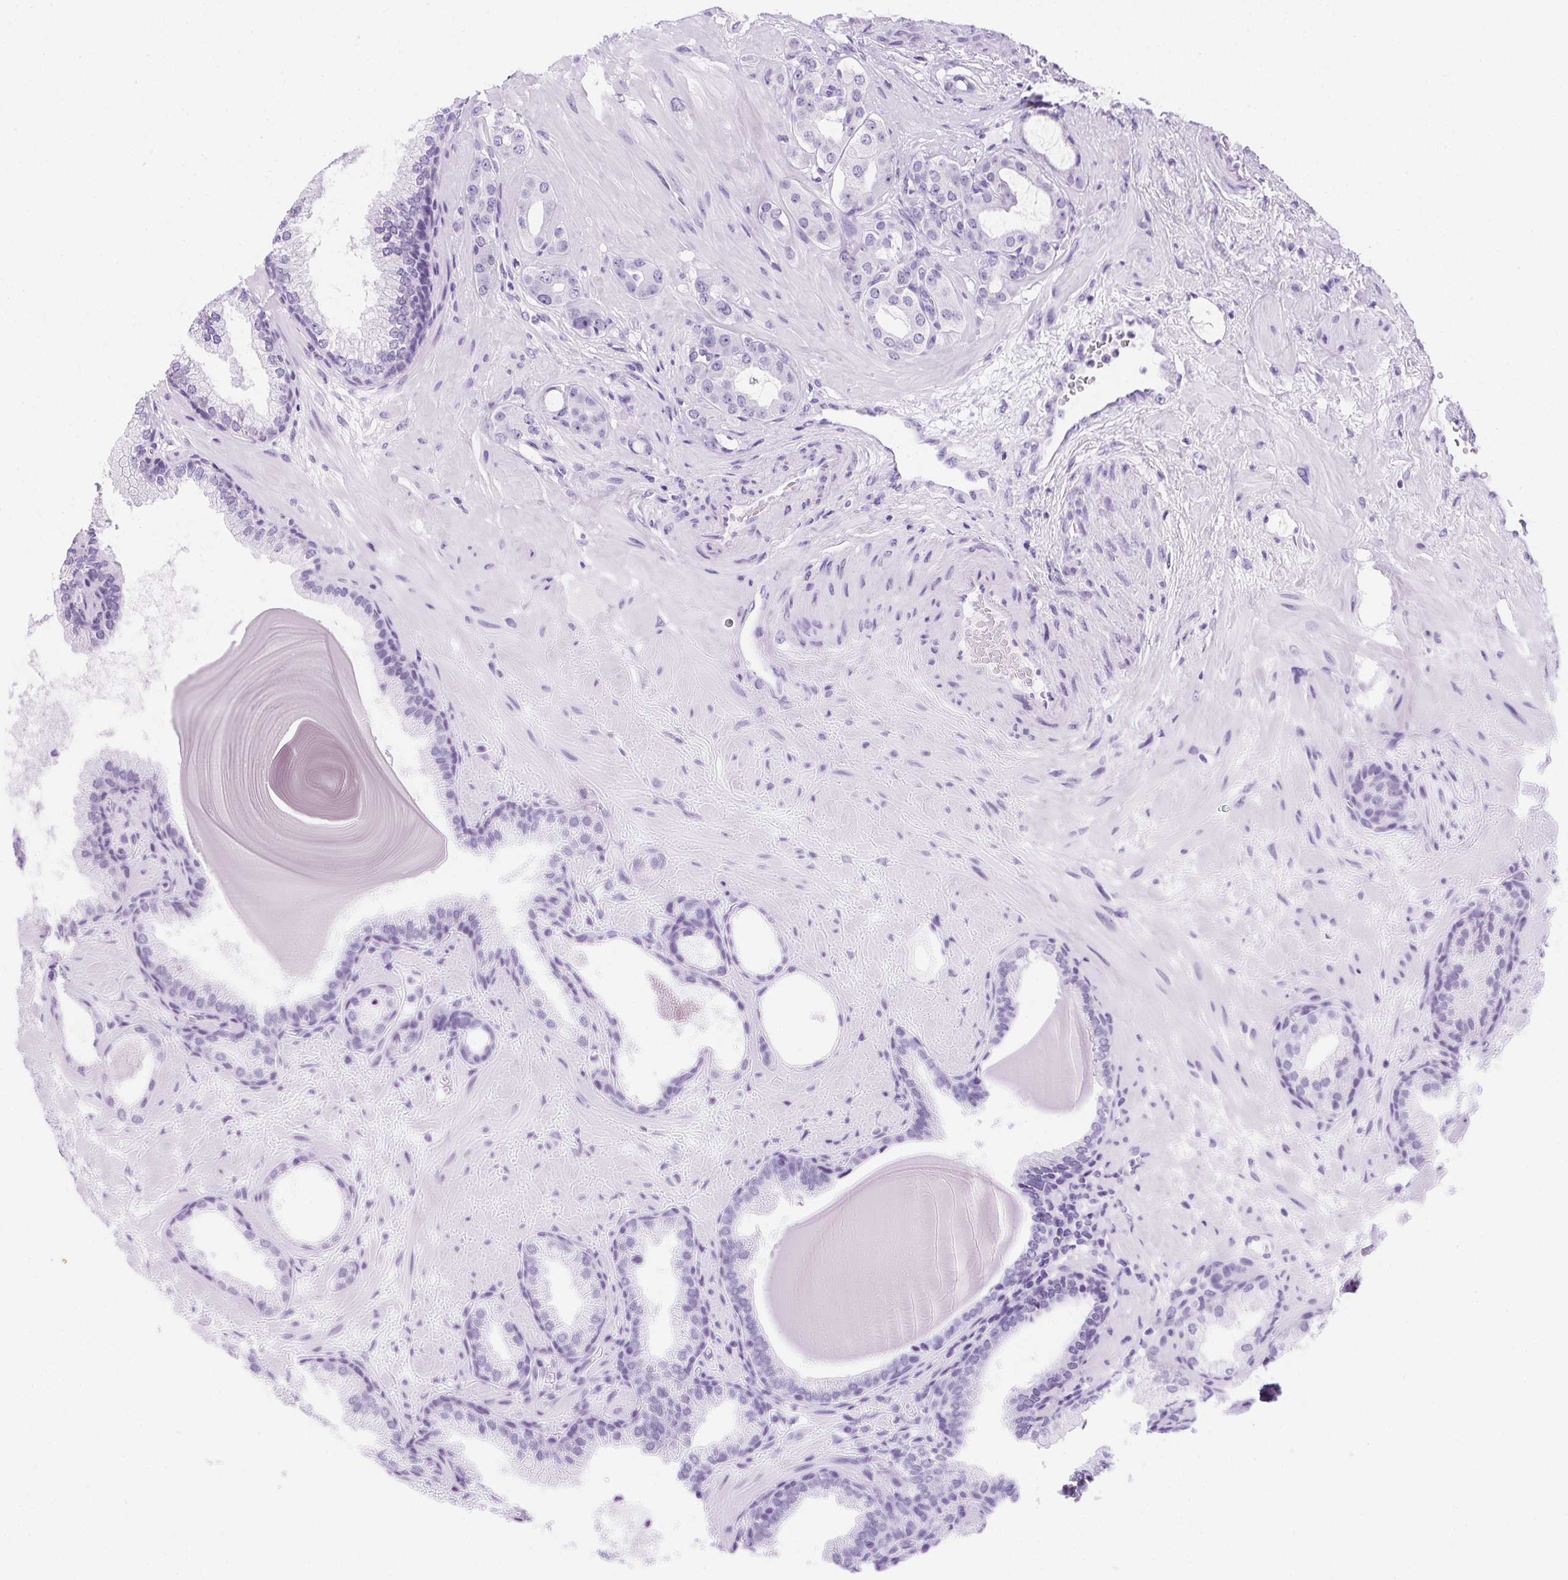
{"staining": {"intensity": "negative", "quantity": "none", "location": "none"}, "tissue": "prostate cancer", "cell_type": "Tumor cells", "image_type": "cancer", "snomed": [{"axis": "morphology", "description": "Adenocarcinoma, Low grade"}, {"axis": "topography", "description": "Prostate"}], "caption": "This is a micrograph of IHC staining of prostate adenocarcinoma (low-grade), which shows no expression in tumor cells.", "gene": "PRKAA1", "patient": {"sex": "male", "age": 57}}